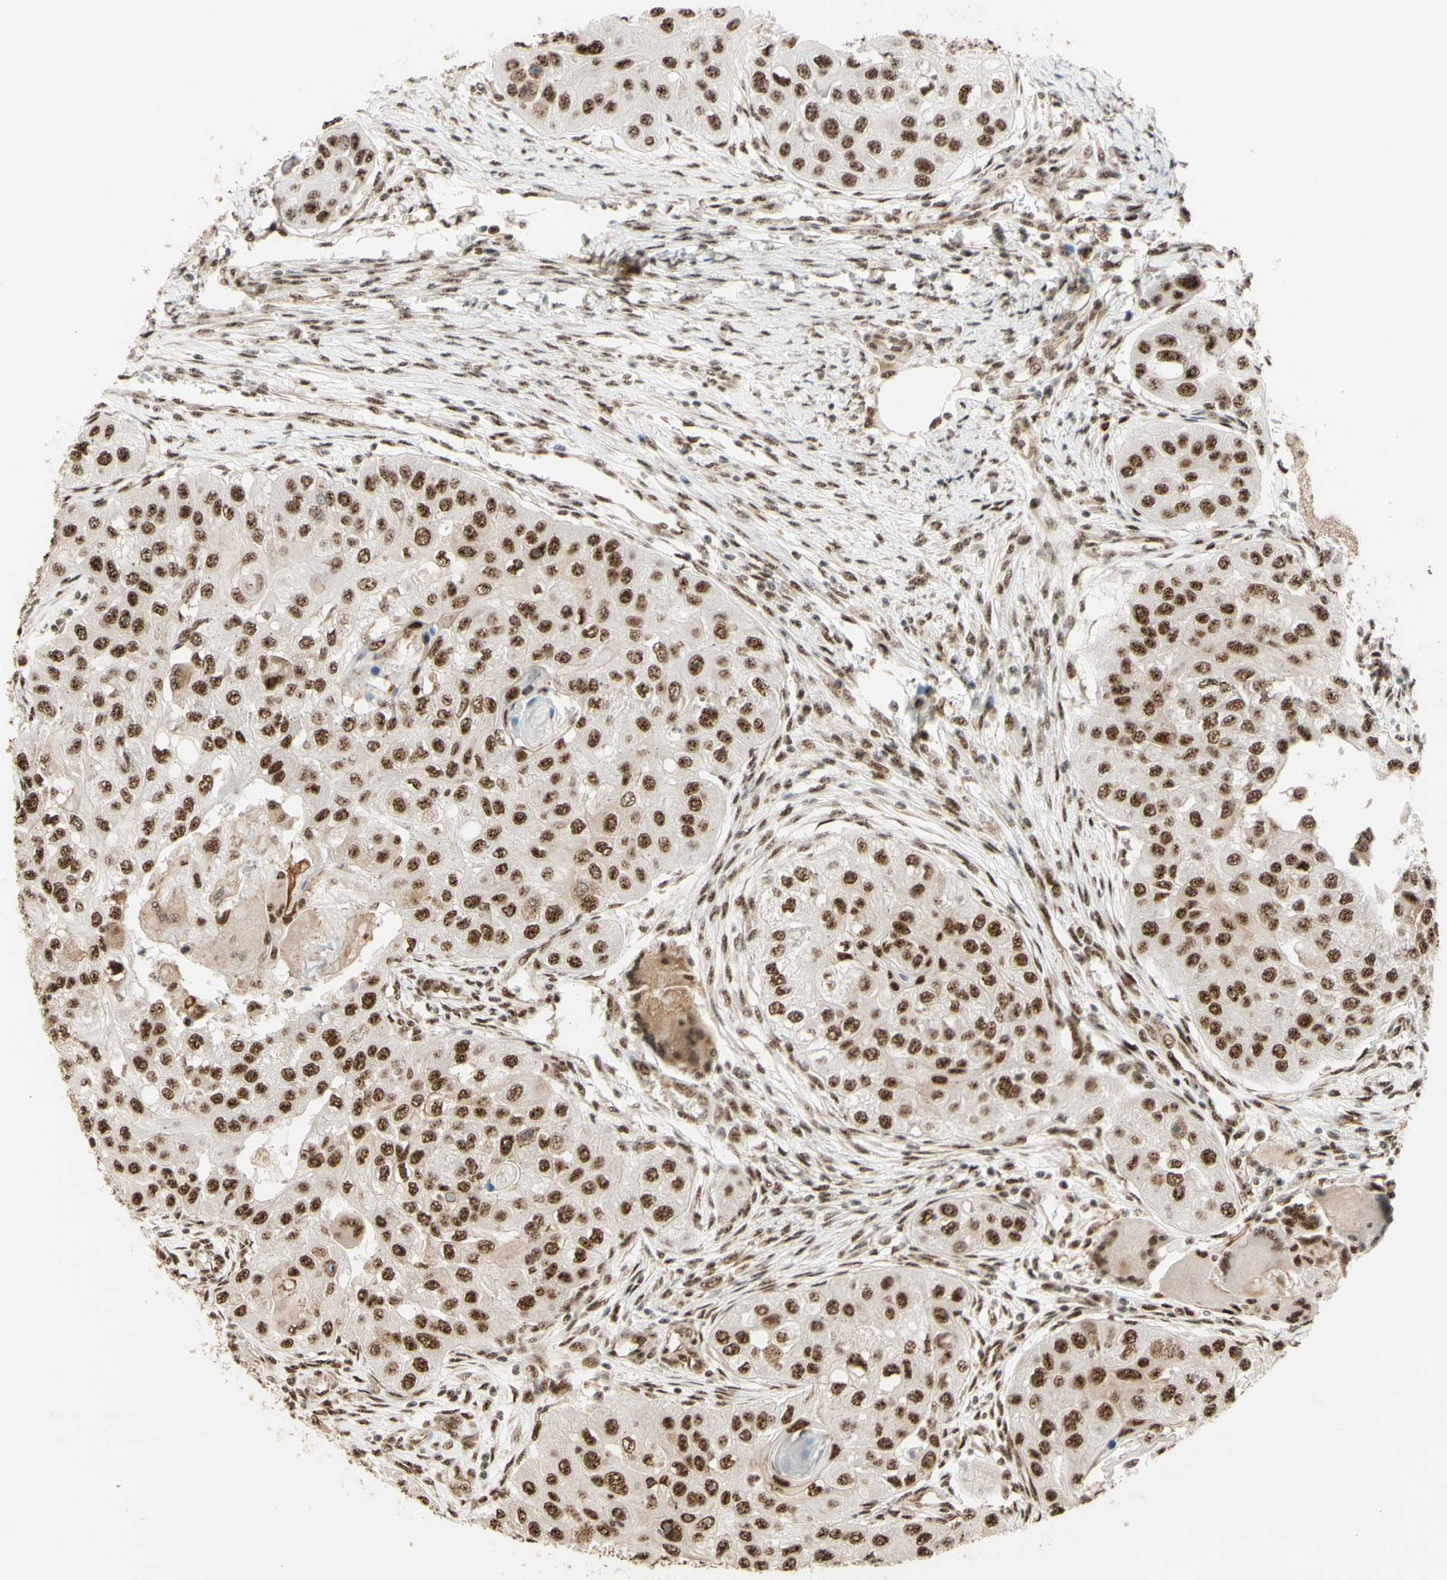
{"staining": {"intensity": "strong", "quantity": ">75%", "location": "nuclear"}, "tissue": "head and neck cancer", "cell_type": "Tumor cells", "image_type": "cancer", "snomed": [{"axis": "morphology", "description": "Normal tissue, NOS"}, {"axis": "morphology", "description": "Squamous cell carcinoma, NOS"}, {"axis": "topography", "description": "Skeletal muscle"}, {"axis": "topography", "description": "Head-Neck"}], "caption": "Immunohistochemistry (IHC) image of neoplastic tissue: human head and neck cancer (squamous cell carcinoma) stained using immunohistochemistry (IHC) exhibits high levels of strong protein expression localized specifically in the nuclear of tumor cells, appearing as a nuclear brown color.", "gene": "SAP18", "patient": {"sex": "male", "age": 51}}